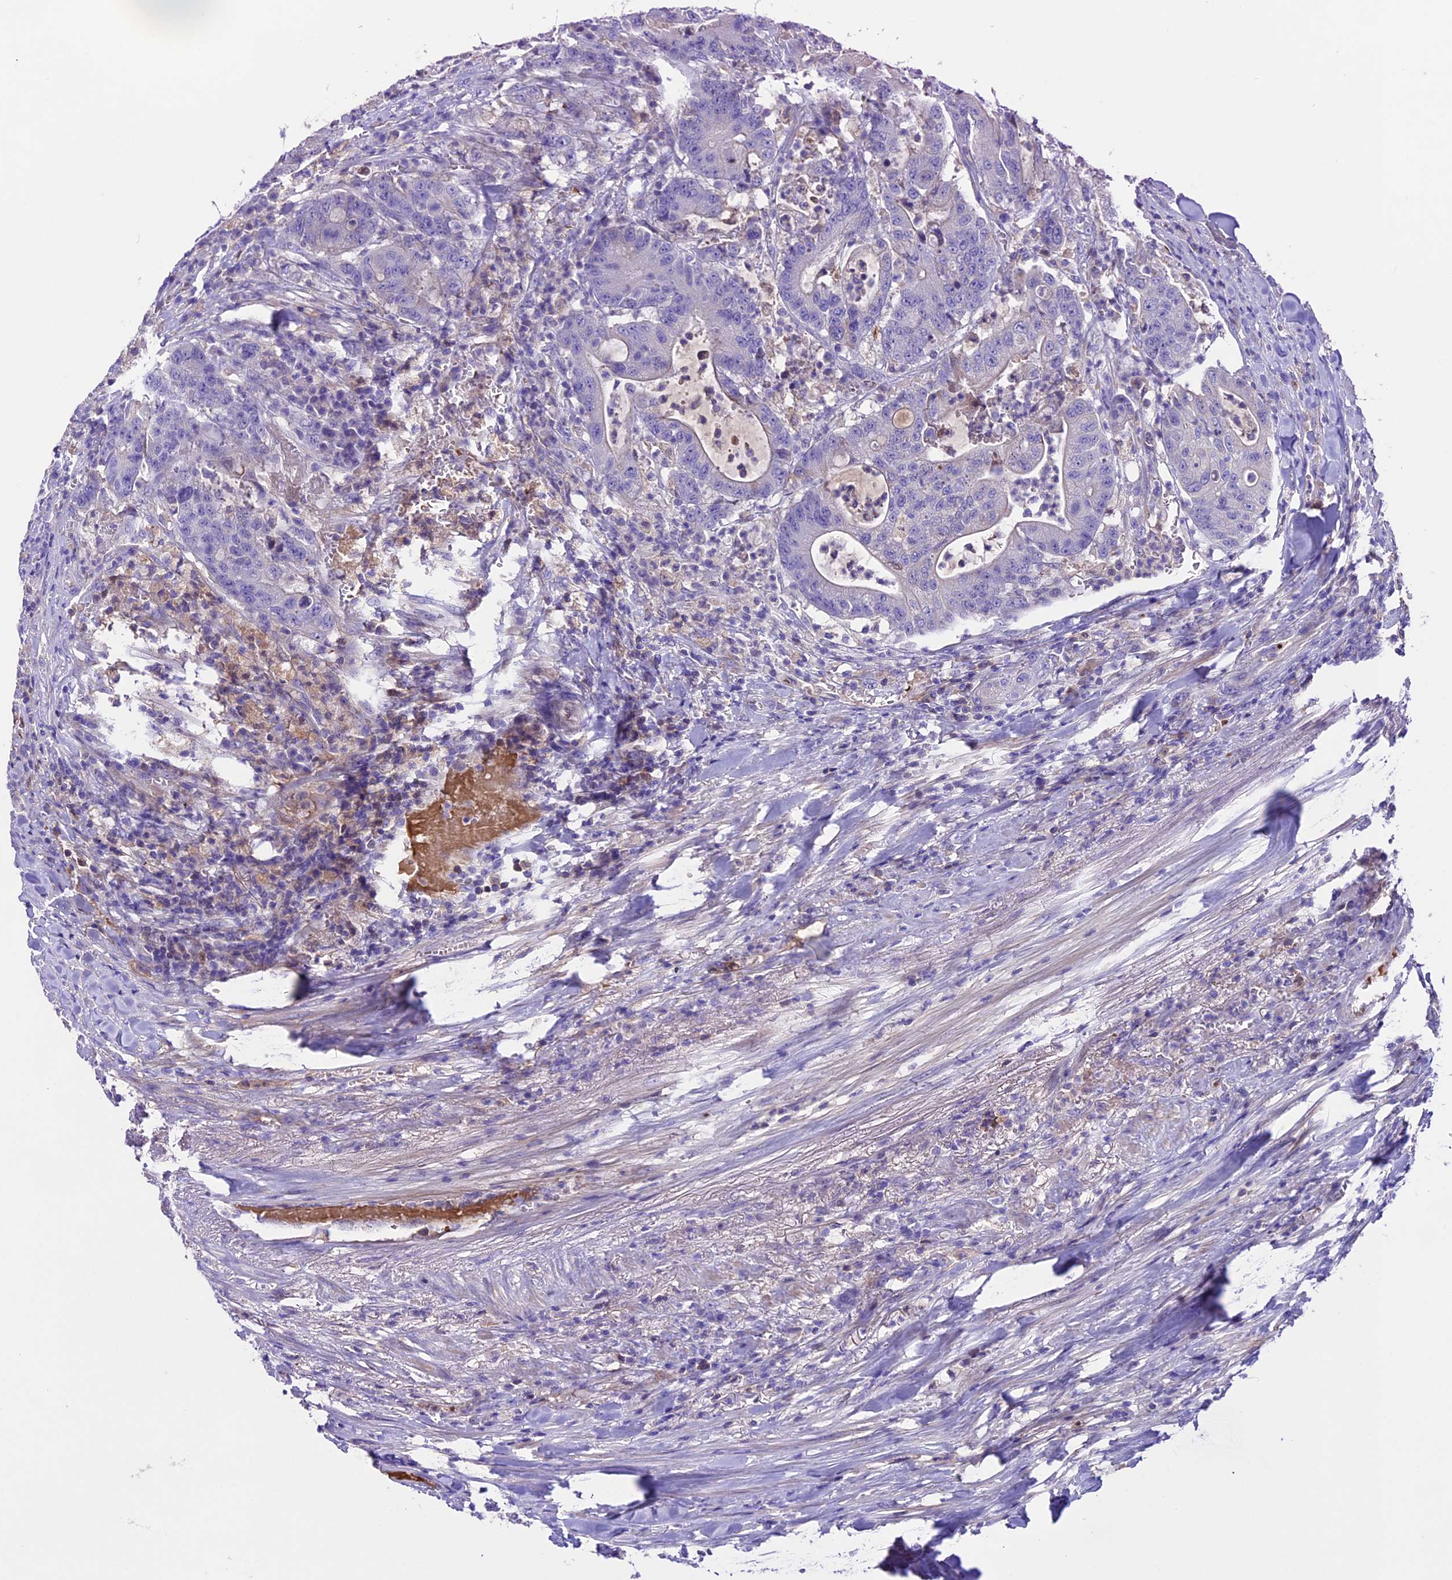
{"staining": {"intensity": "negative", "quantity": "none", "location": "none"}, "tissue": "colorectal cancer", "cell_type": "Tumor cells", "image_type": "cancer", "snomed": [{"axis": "morphology", "description": "Adenocarcinoma, NOS"}, {"axis": "topography", "description": "Colon"}], "caption": "Immunohistochemistry (IHC) image of human colorectal cancer (adenocarcinoma) stained for a protein (brown), which shows no expression in tumor cells.", "gene": "TCP11L2", "patient": {"sex": "female", "age": 84}}